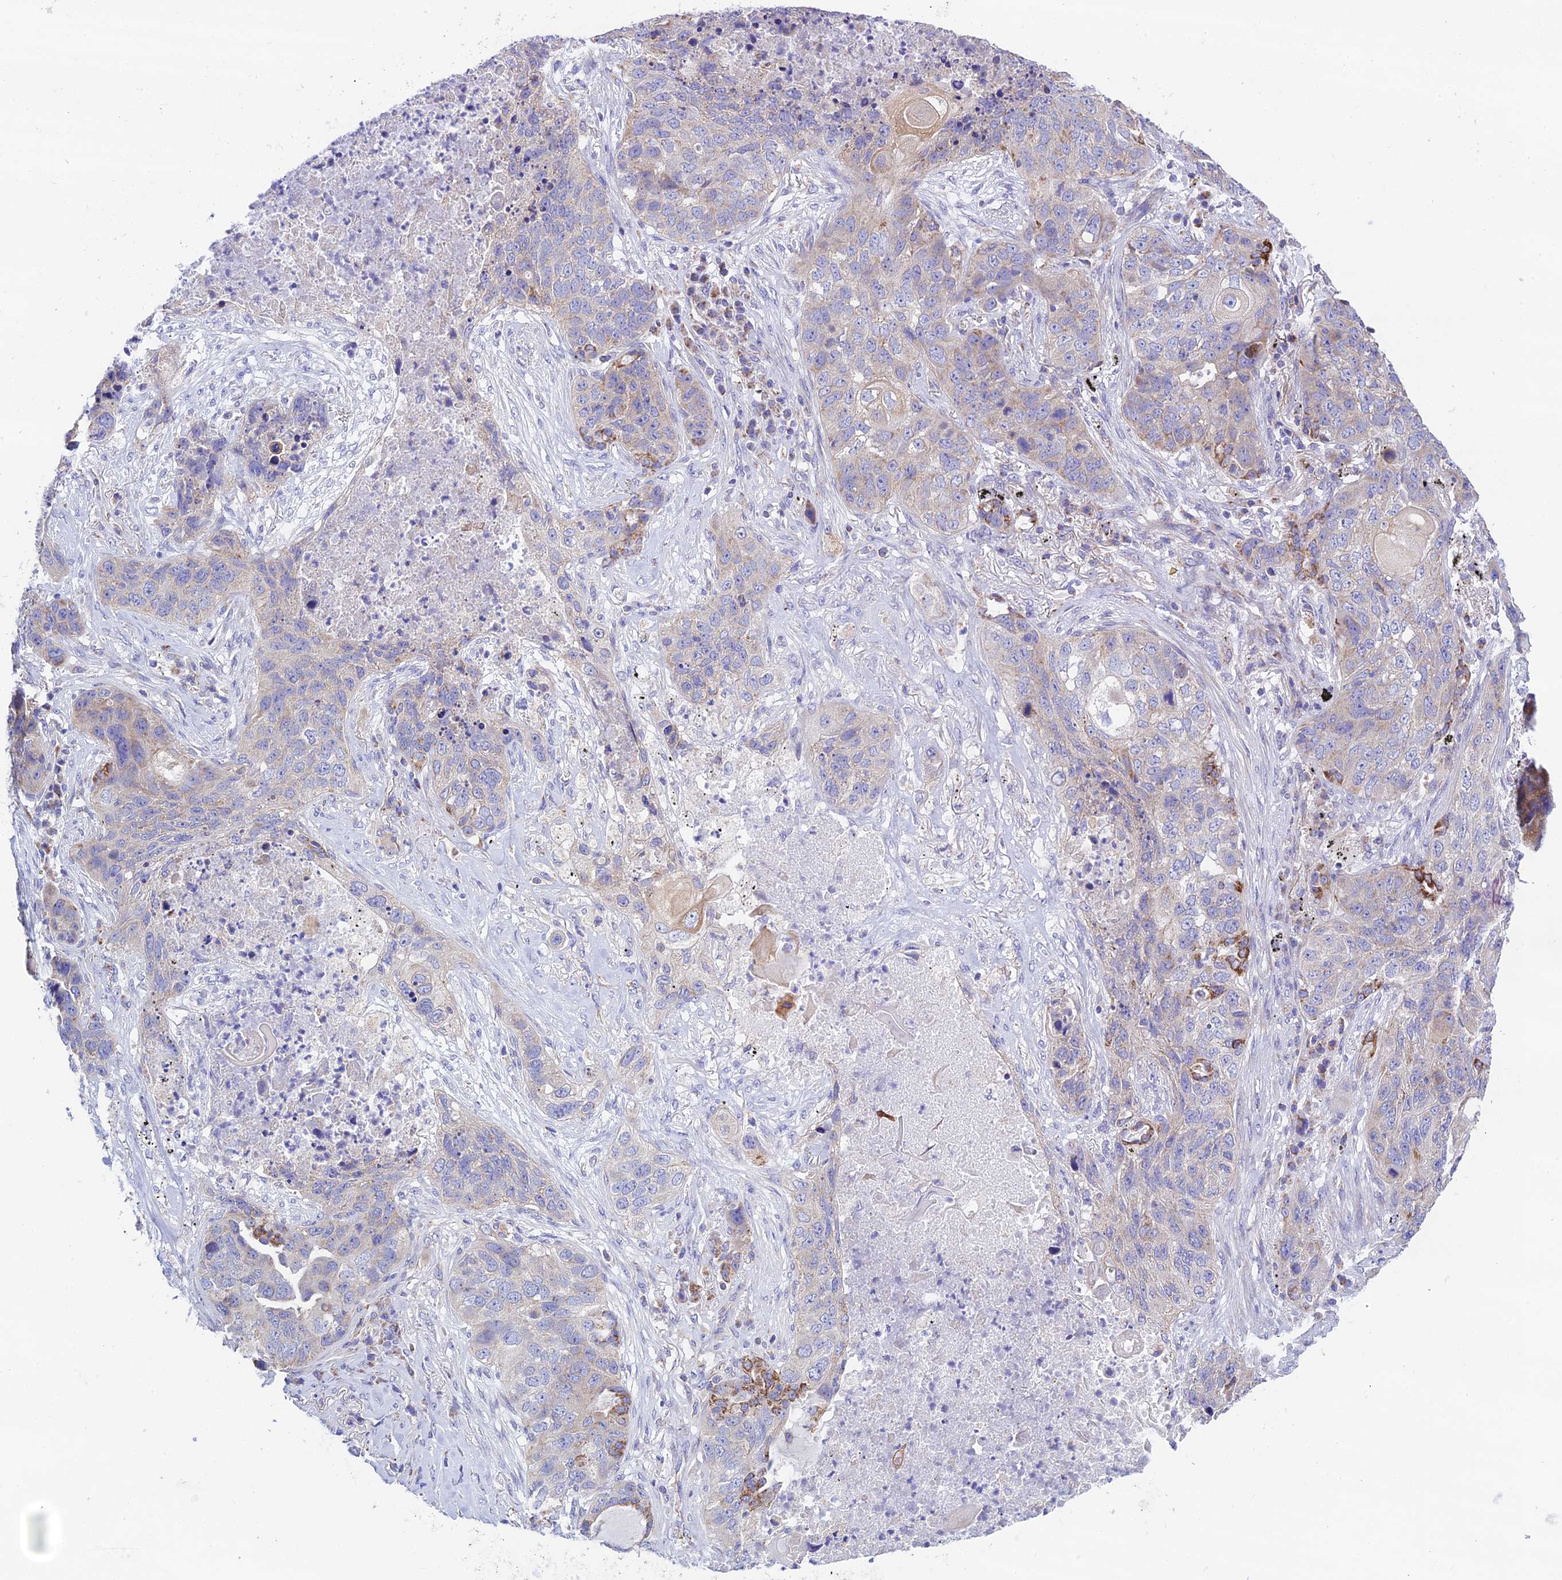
{"staining": {"intensity": "weak", "quantity": "25%-75%", "location": "cytoplasmic/membranous"}, "tissue": "lung cancer", "cell_type": "Tumor cells", "image_type": "cancer", "snomed": [{"axis": "morphology", "description": "Squamous cell carcinoma, NOS"}, {"axis": "topography", "description": "Lung"}], "caption": "Human lung cancer stained with a protein marker exhibits weak staining in tumor cells.", "gene": "HSDL2", "patient": {"sex": "female", "age": 63}}